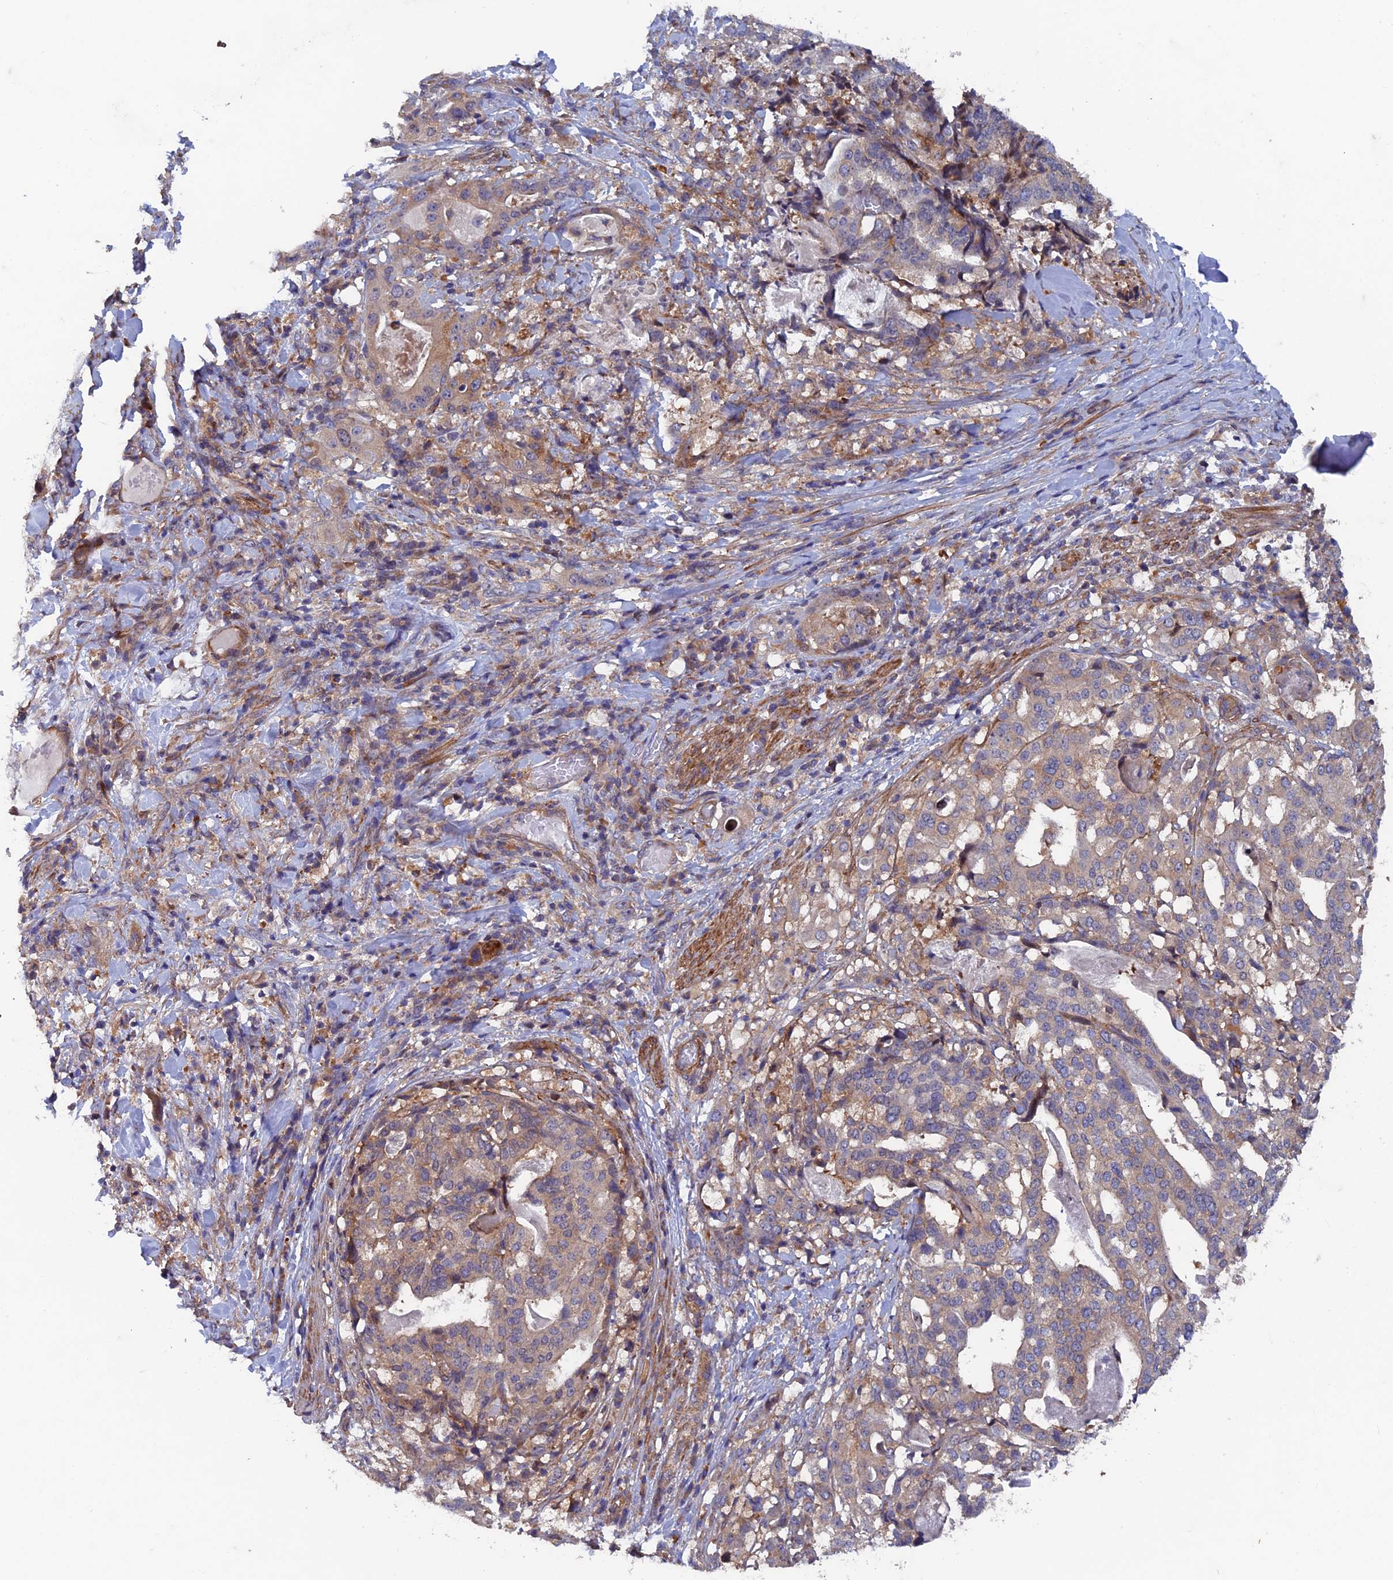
{"staining": {"intensity": "weak", "quantity": "25%-75%", "location": "cytoplasmic/membranous"}, "tissue": "stomach cancer", "cell_type": "Tumor cells", "image_type": "cancer", "snomed": [{"axis": "morphology", "description": "Adenocarcinoma, NOS"}, {"axis": "topography", "description": "Stomach"}], "caption": "Stomach adenocarcinoma was stained to show a protein in brown. There is low levels of weak cytoplasmic/membranous positivity in approximately 25%-75% of tumor cells. The protein of interest is stained brown, and the nuclei are stained in blue (DAB (3,3'-diaminobenzidine) IHC with brightfield microscopy, high magnification).", "gene": "NCAPG", "patient": {"sex": "male", "age": 48}}